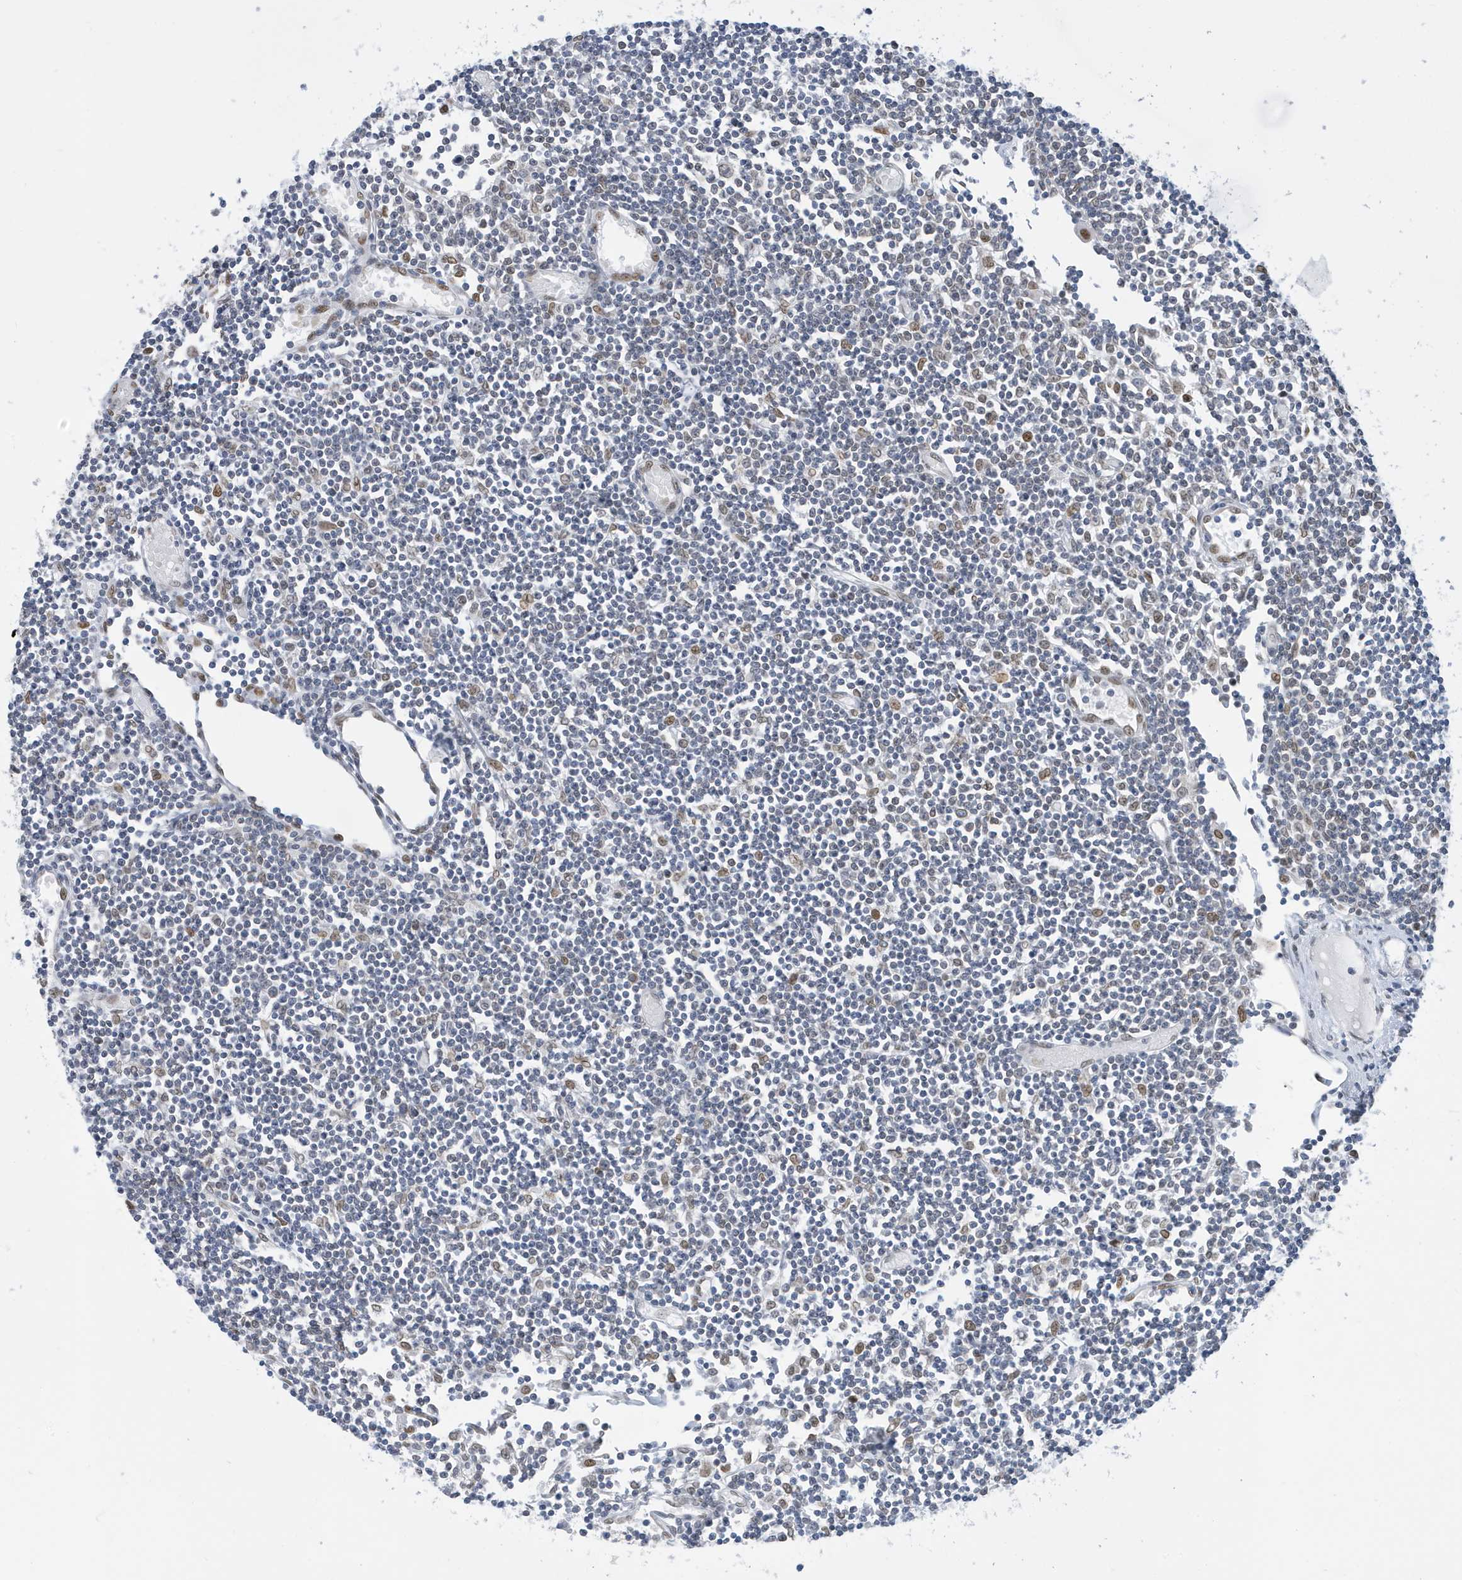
{"staining": {"intensity": "negative", "quantity": "none", "location": "none"}, "tissue": "lymph node", "cell_type": "Germinal center cells", "image_type": "normal", "snomed": [{"axis": "morphology", "description": "Normal tissue, NOS"}, {"axis": "topography", "description": "Lymph node"}], "caption": "This histopathology image is of benign lymph node stained with IHC to label a protein in brown with the nuclei are counter-stained blue. There is no expression in germinal center cells. (DAB immunohistochemistry visualized using brightfield microscopy, high magnification).", "gene": "PCYT1A", "patient": {"sex": "female", "age": 11}}